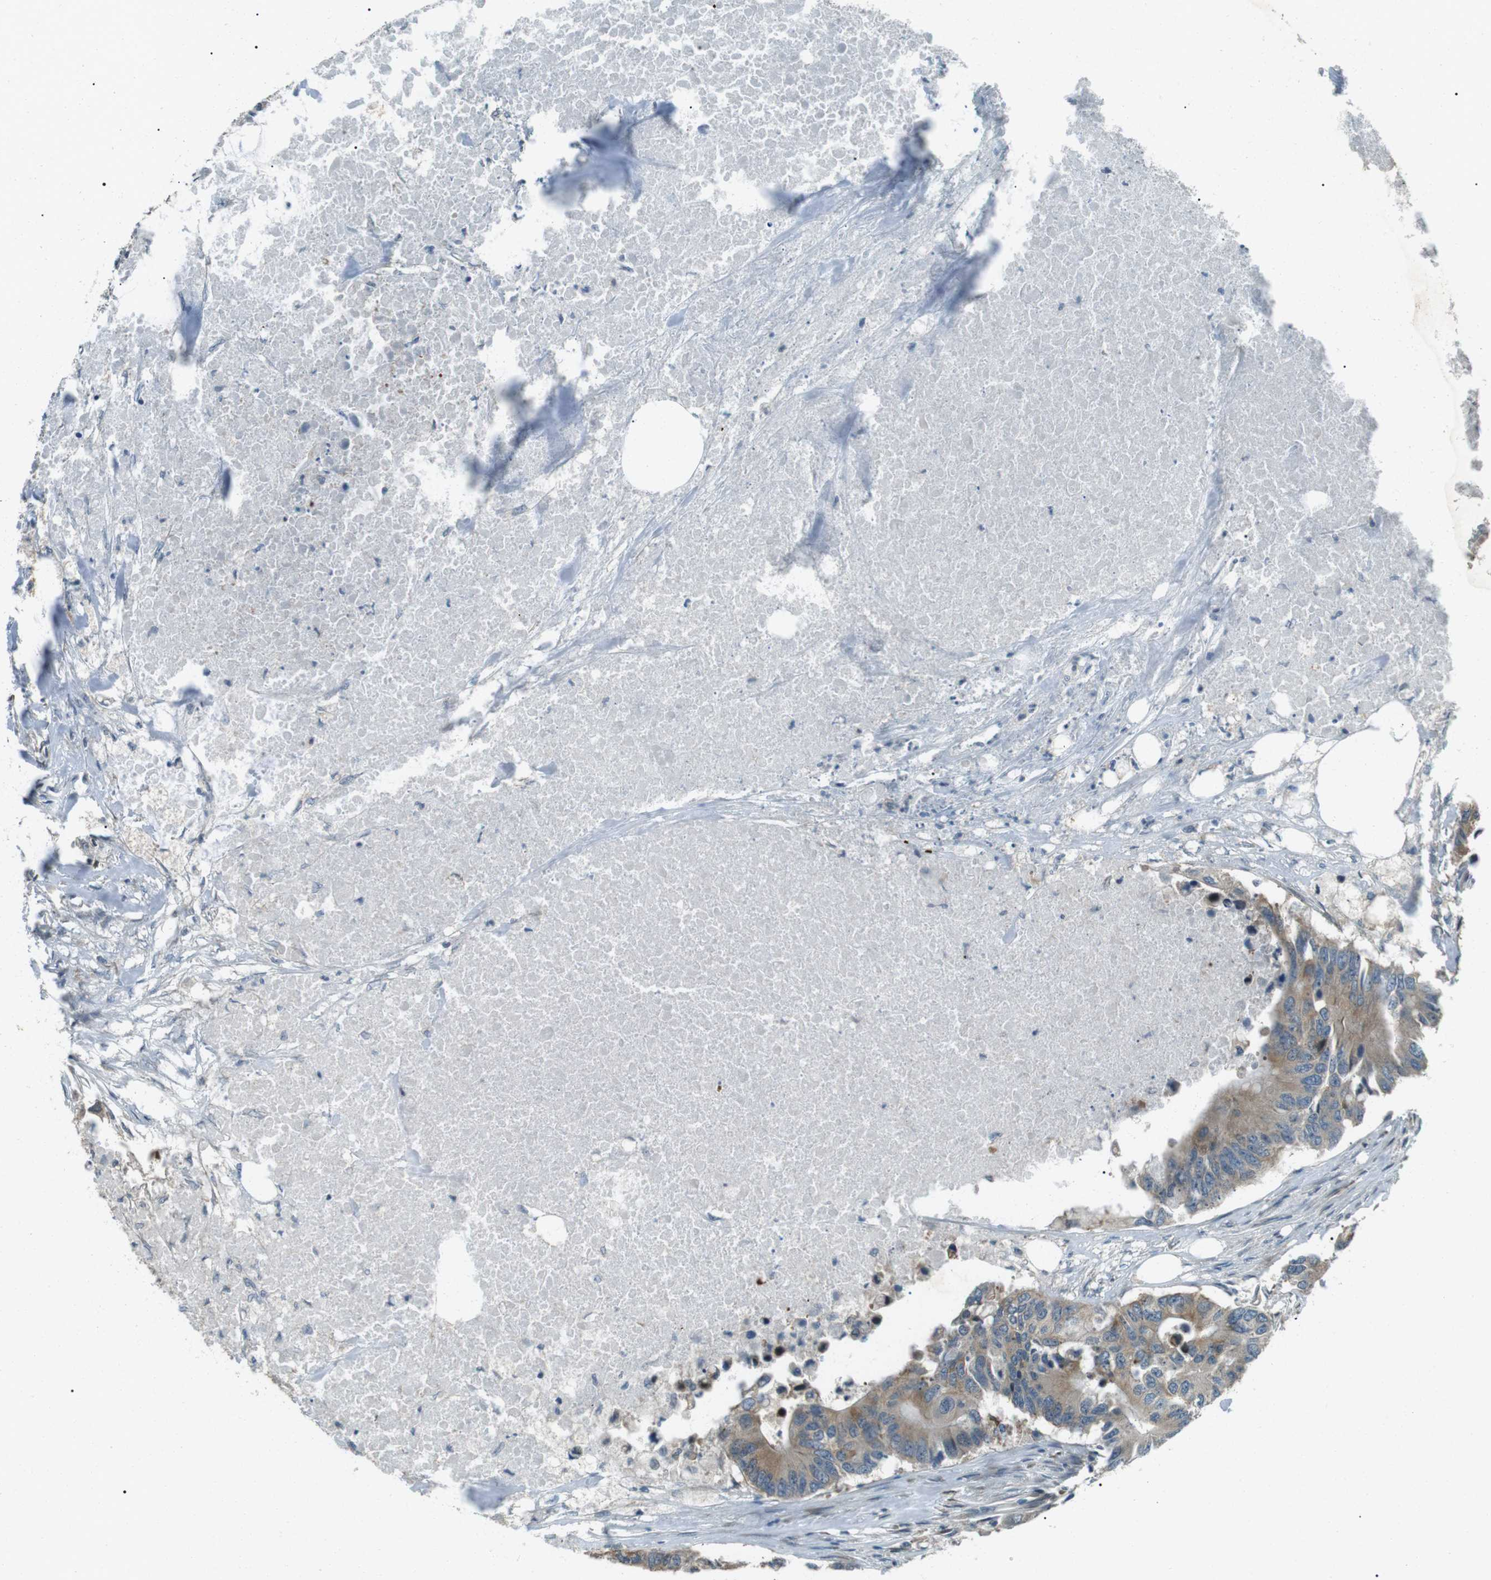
{"staining": {"intensity": "moderate", "quantity": ">75%", "location": "cytoplasmic/membranous"}, "tissue": "colorectal cancer", "cell_type": "Tumor cells", "image_type": "cancer", "snomed": [{"axis": "morphology", "description": "Adenocarcinoma, NOS"}, {"axis": "topography", "description": "Colon"}], "caption": "An image of colorectal cancer (adenocarcinoma) stained for a protein demonstrates moderate cytoplasmic/membranous brown staining in tumor cells. The protein is stained brown, and the nuclei are stained in blue (DAB IHC with brightfield microscopy, high magnification).", "gene": "TMEM74", "patient": {"sex": "male", "age": 71}}